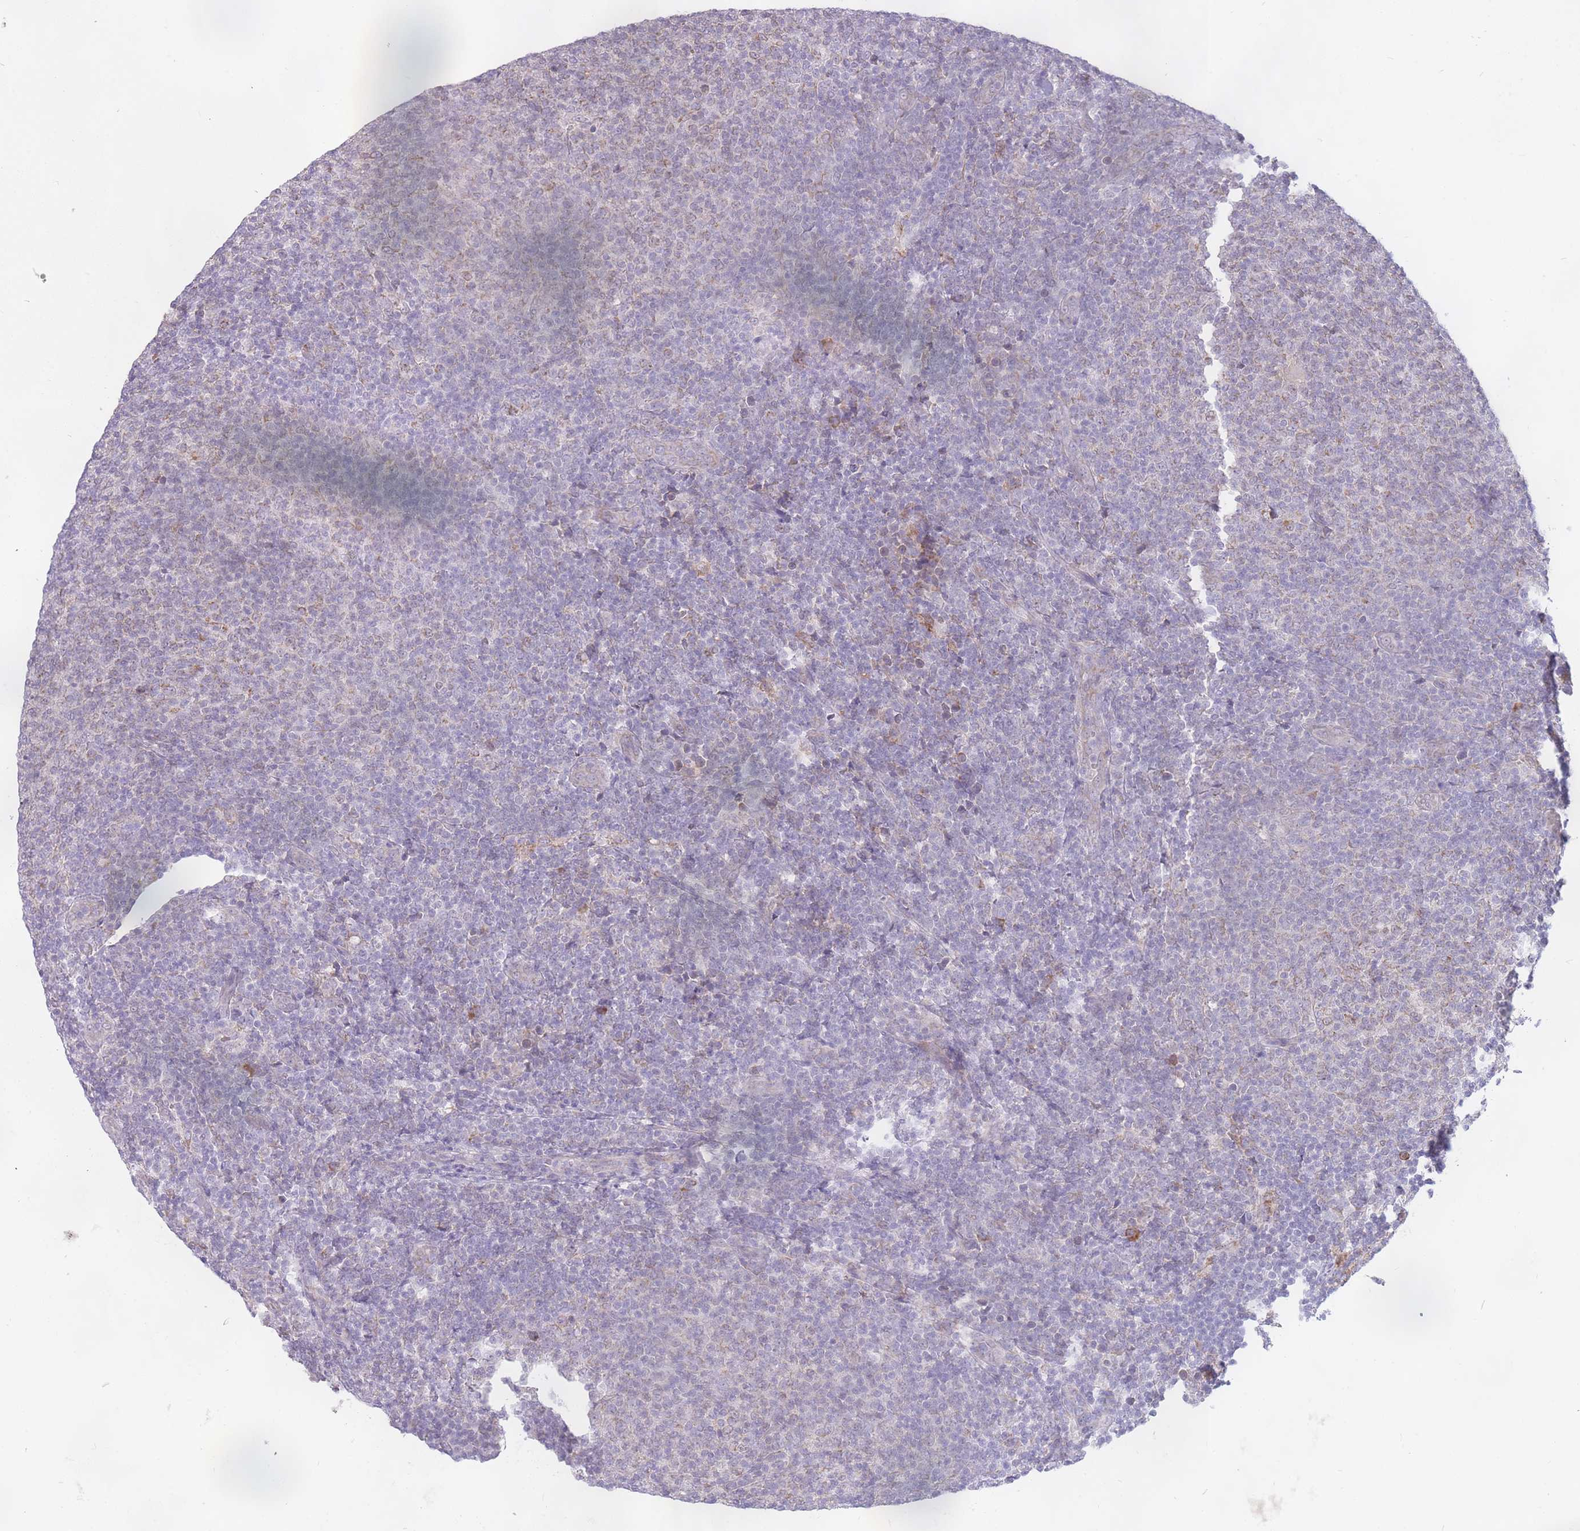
{"staining": {"intensity": "weak", "quantity": "25%-75%", "location": "cytoplasmic/membranous"}, "tissue": "lymphoma", "cell_type": "Tumor cells", "image_type": "cancer", "snomed": [{"axis": "morphology", "description": "Malignant lymphoma, non-Hodgkin's type, Low grade"}, {"axis": "topography", "description": "Lymph node"}], "caption": "The histopathology image shows staining of lymphoma, revealing weak cytoplasmic/membranous protein staining (brown color) within tumor cells.", "gene": "TRAPPC5", "patient": {"sex": "male", "age": 66}}